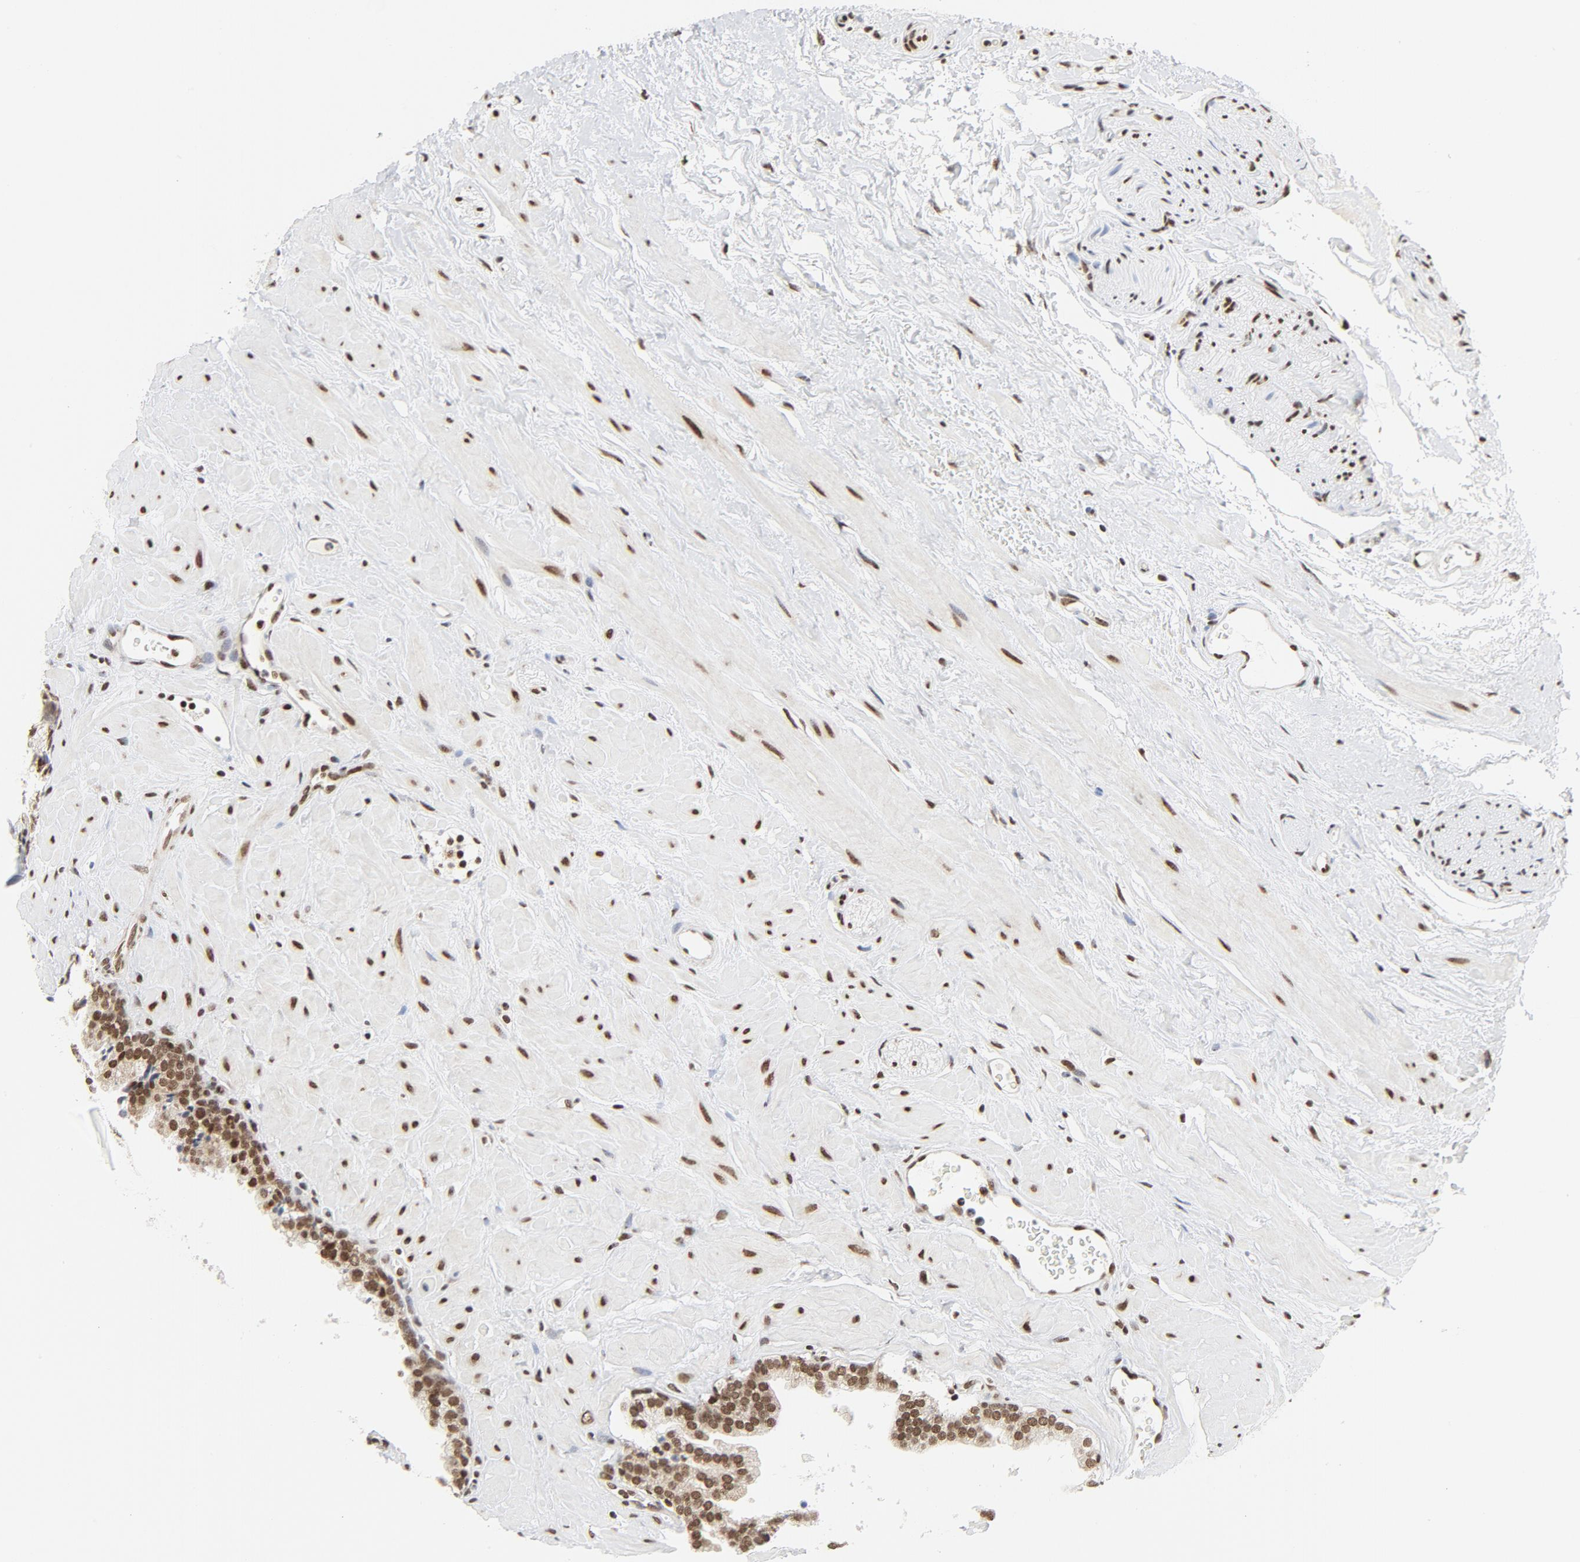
{"staining": {"intensity": "moderate", "quantity": ">75%", "location": "nuclear"}, "tissue": "prostate", "cell_type": "Glandular cells", "image_type": "normal", "snomed": [{"axis": "morphology", "description": "Normal tissue, NOS"}, {"axis": "topography", "description": "Prostate"}], "caption": "This histopathology image shows normal prostate stained with immunohistochemistry to label a protein in brown. The nuclear of glandular cells show moderate positivity for the protein. Nuclei are counter-stained blue.", "gene": "ERCC1", "patient": {"sex": "male", "age": 60}}